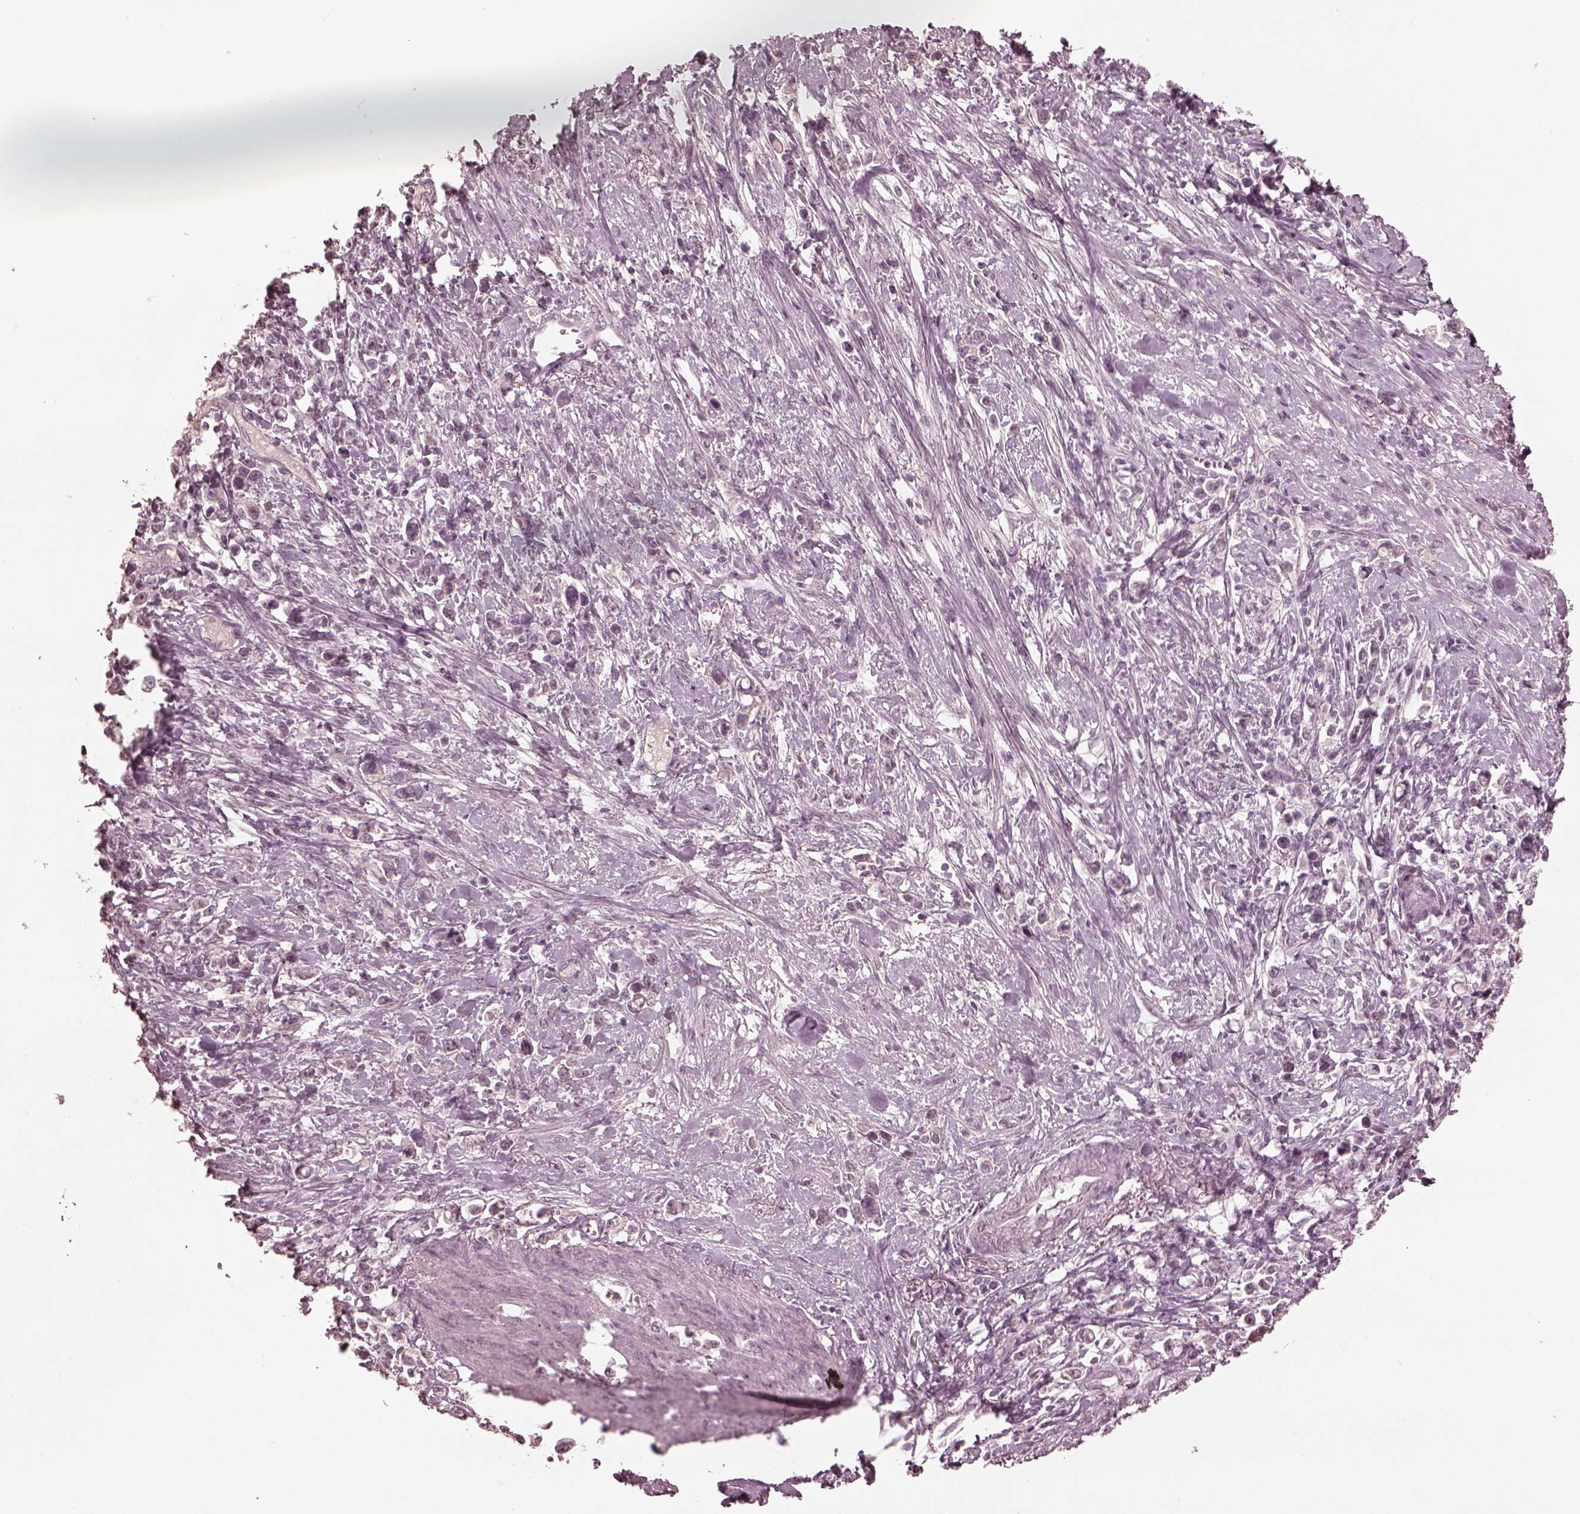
{"staining": {"intensity": "negative", "quantity": "none", "location": "none"}, "tissue": "stomach cancer", "cell_type": "Tumor cells", "image_type": "cancer", "snomed": [{"axis": "morphology", "description": "Adenocarcinoma, NOS"}, {"axis": "topography", "description": "Stomach"}], "caption": "Tumor cells are negative for protein expression in human adenocarcinoma (stomach).", "gene": "KRT79", "patient": {"sex": "male", "age": 63}}